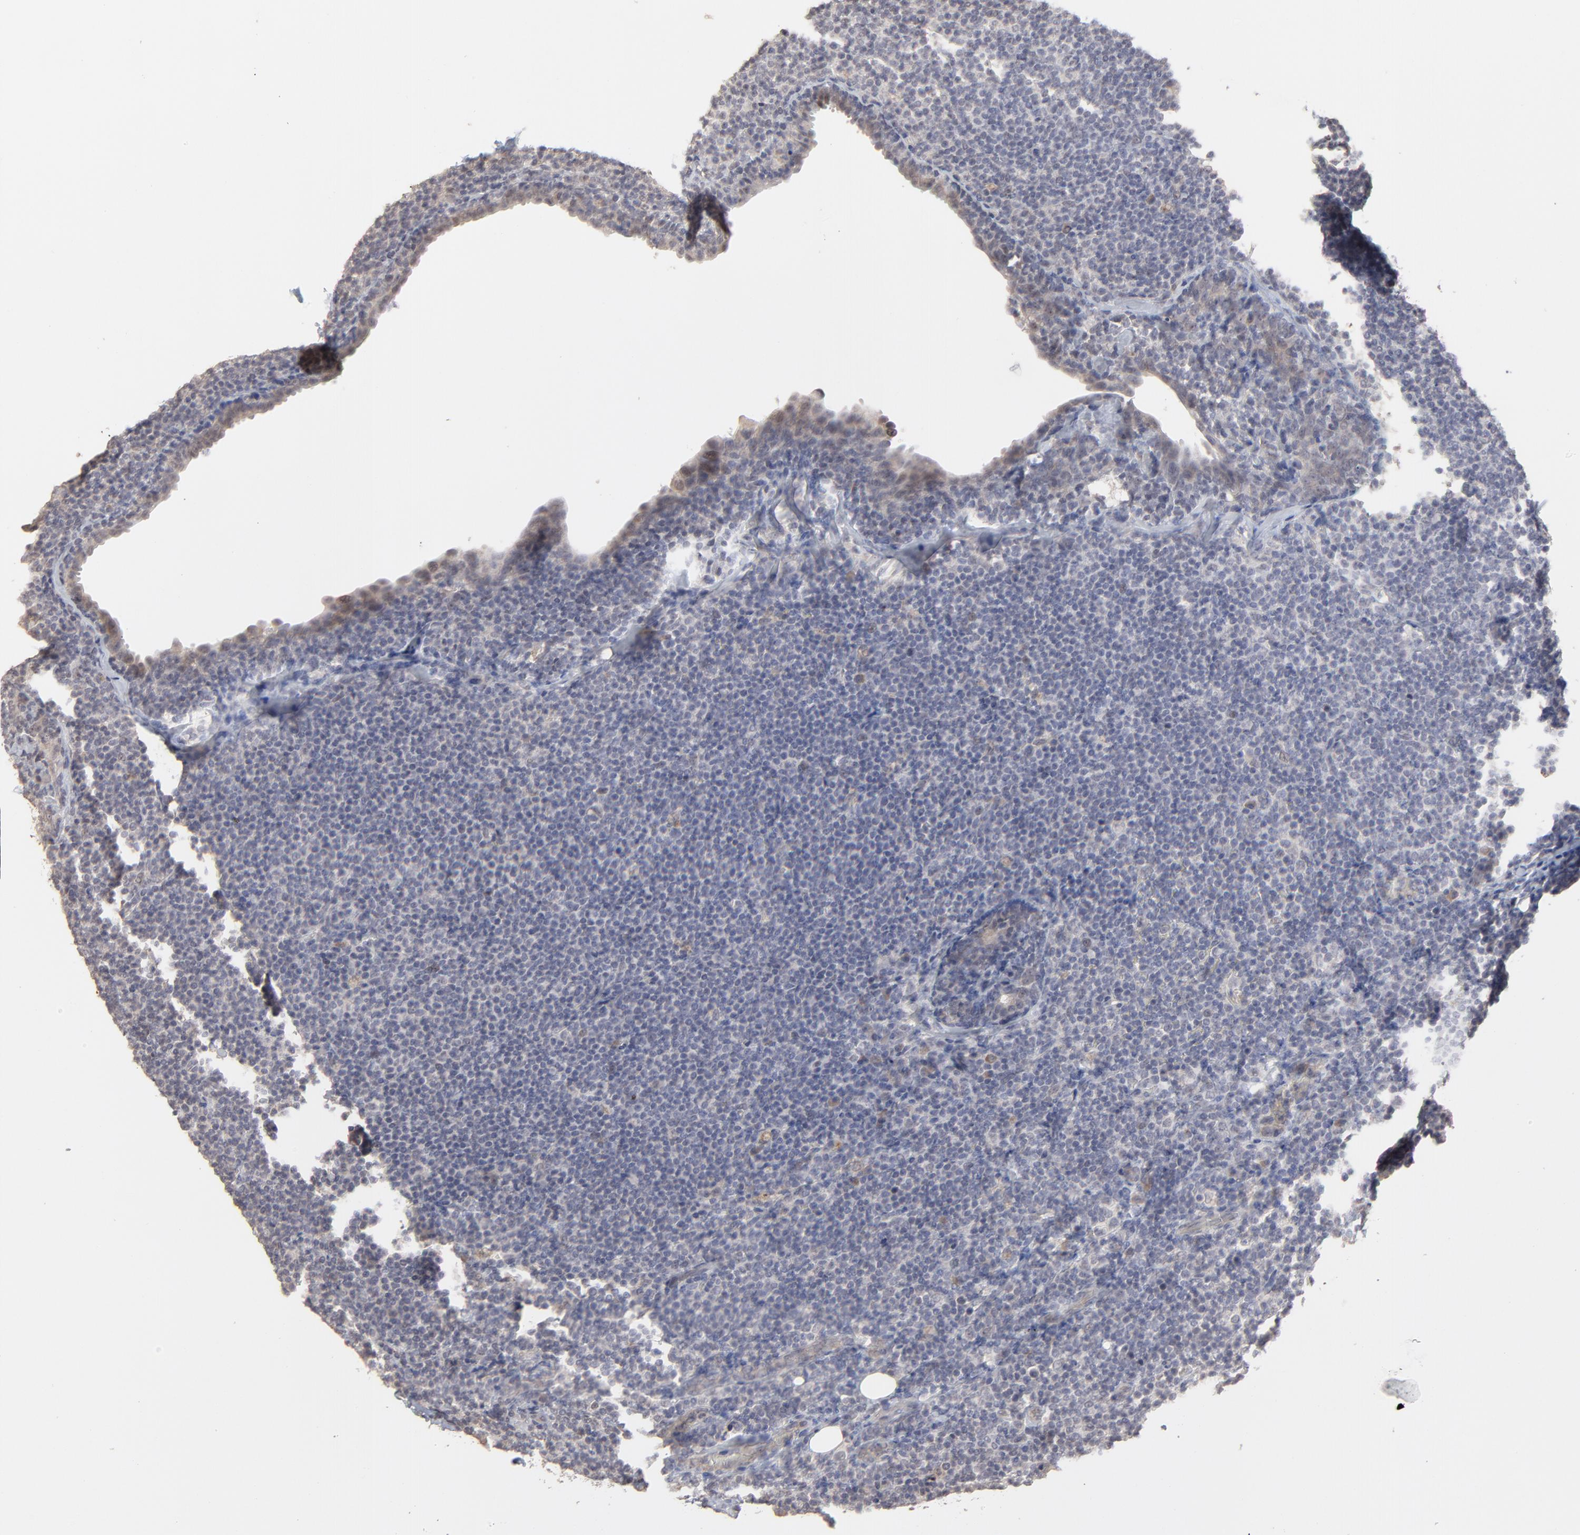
{"staining": {"intensity": "weak", "quantity": "<25%", "location": "cytoplasmic/membranous"}, "tissue": "lymph node", "cell_type": "Germinal center cells", "image_type": "normal", "snomed": [{"axis": "morphology", "description": "Normal tissue, NOS"}, {"axis": "morphology", "description": "Uncertain malignant potential"}, {"axis": "topography", "description": "Lymph node"}, {"axis": "topography", "description": "Salivary gland, NOS"}], "caption": "Immunohistochemistry histopathology image of unremarkable human lymph node stained for a protein (brown), which reveals no positivity in germinal center cells.", "gene": "FAM199X", "patient": {"sex": "female", "age": 51}}